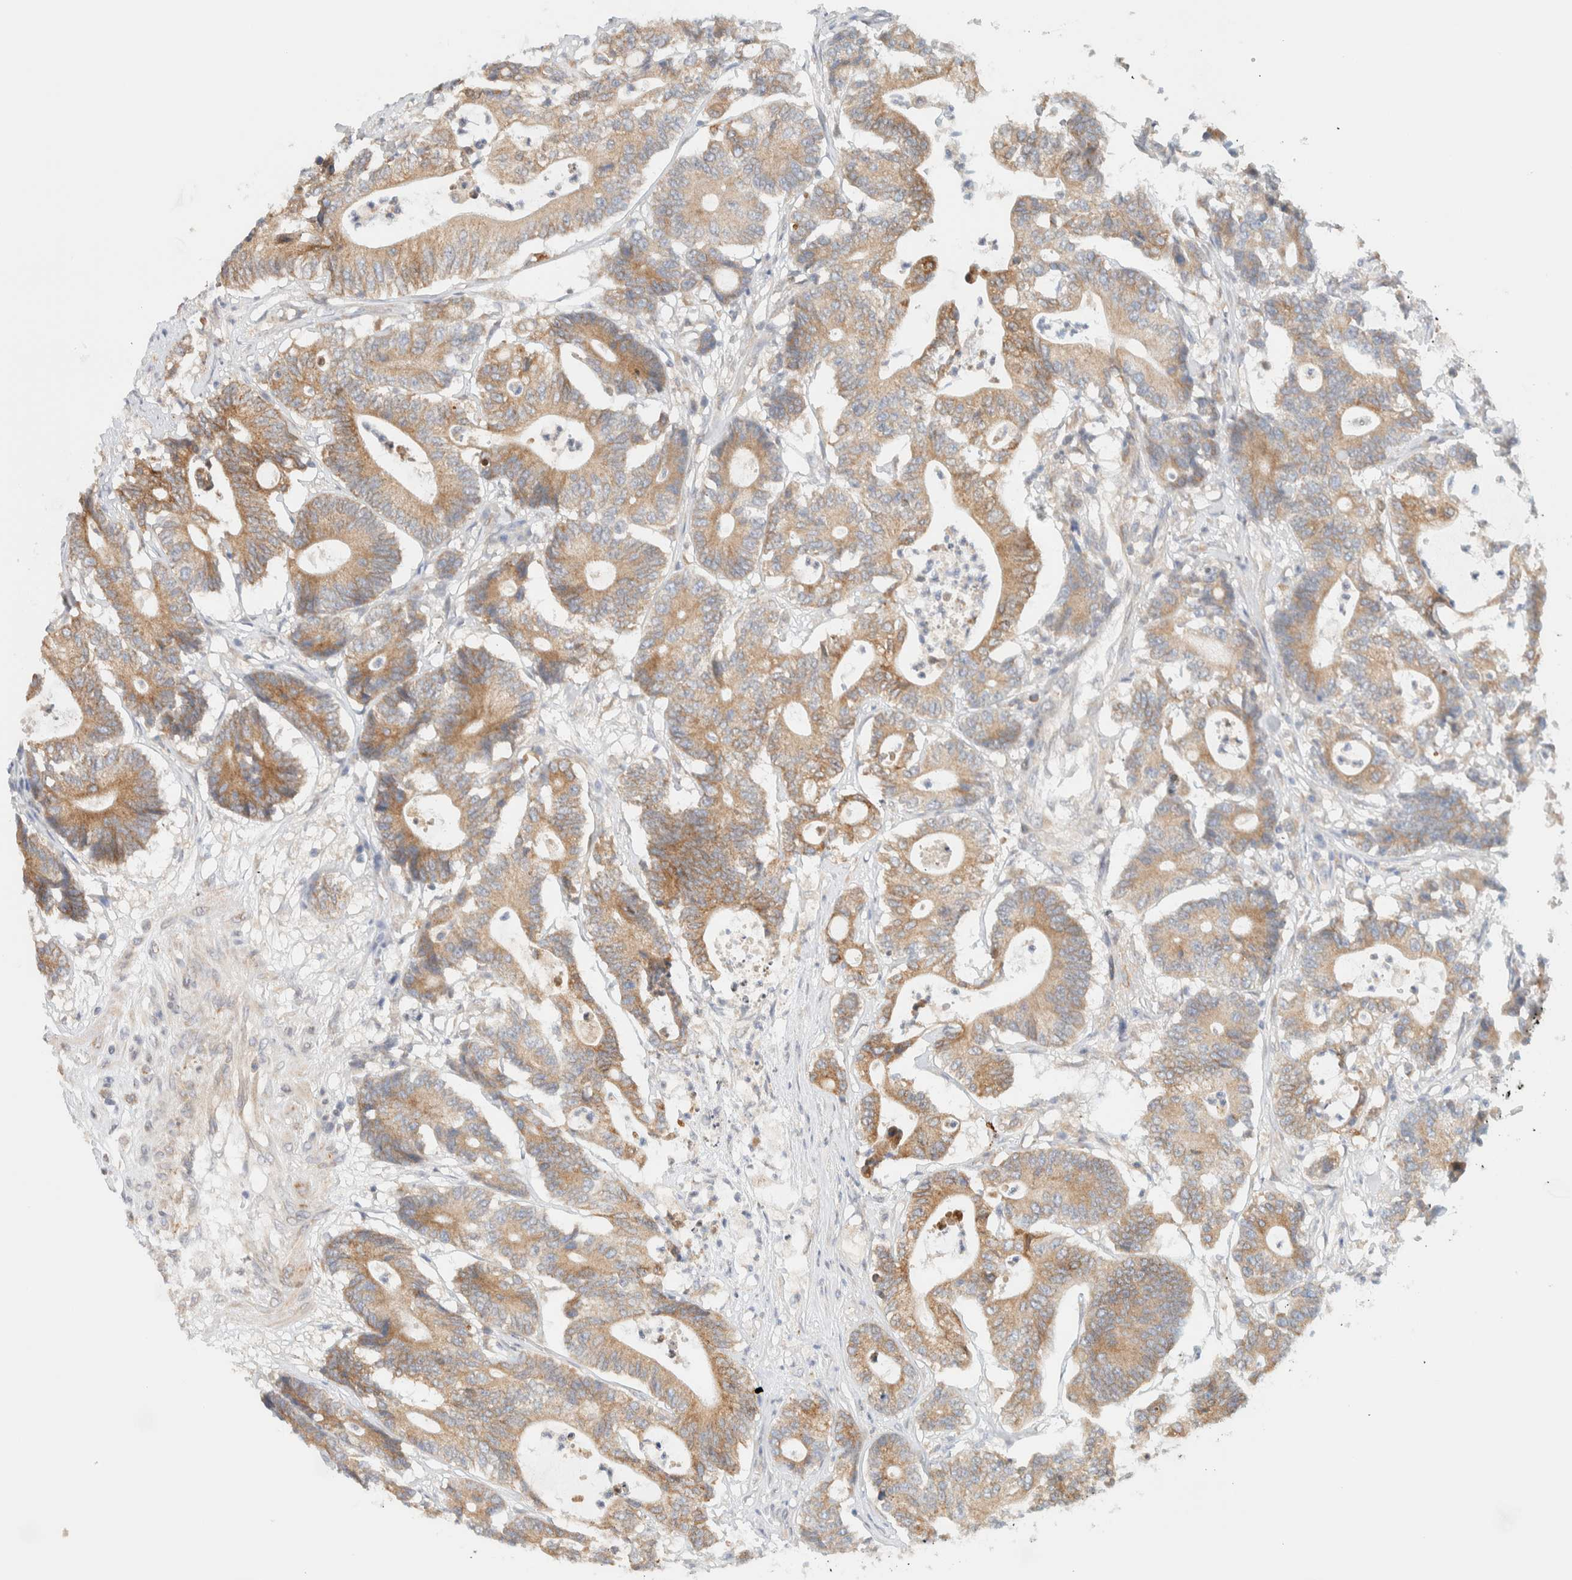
{"staining": {"intensity": "moderate", "quantity": ">75%", "location": "cytoplasmic/membranous"}, "tissue": "colorectal cancer", "cell_type": "Tumor cells", "image_type": "cancer", "snomed": [{"axis": "morphology", "description": "Adenocarcinoma, NOS"}, {"axis": "topography", "description": "Colon"}], "caption": "A high-resolution photomicrograph shows IHC staining of adenocarcinoma (colorectal), which displays moderate cytoplasmic/membranous expression in about >75% of tumor cells.", "gene": "NT5C", "patient": {"sex": "female", "age": 84}}